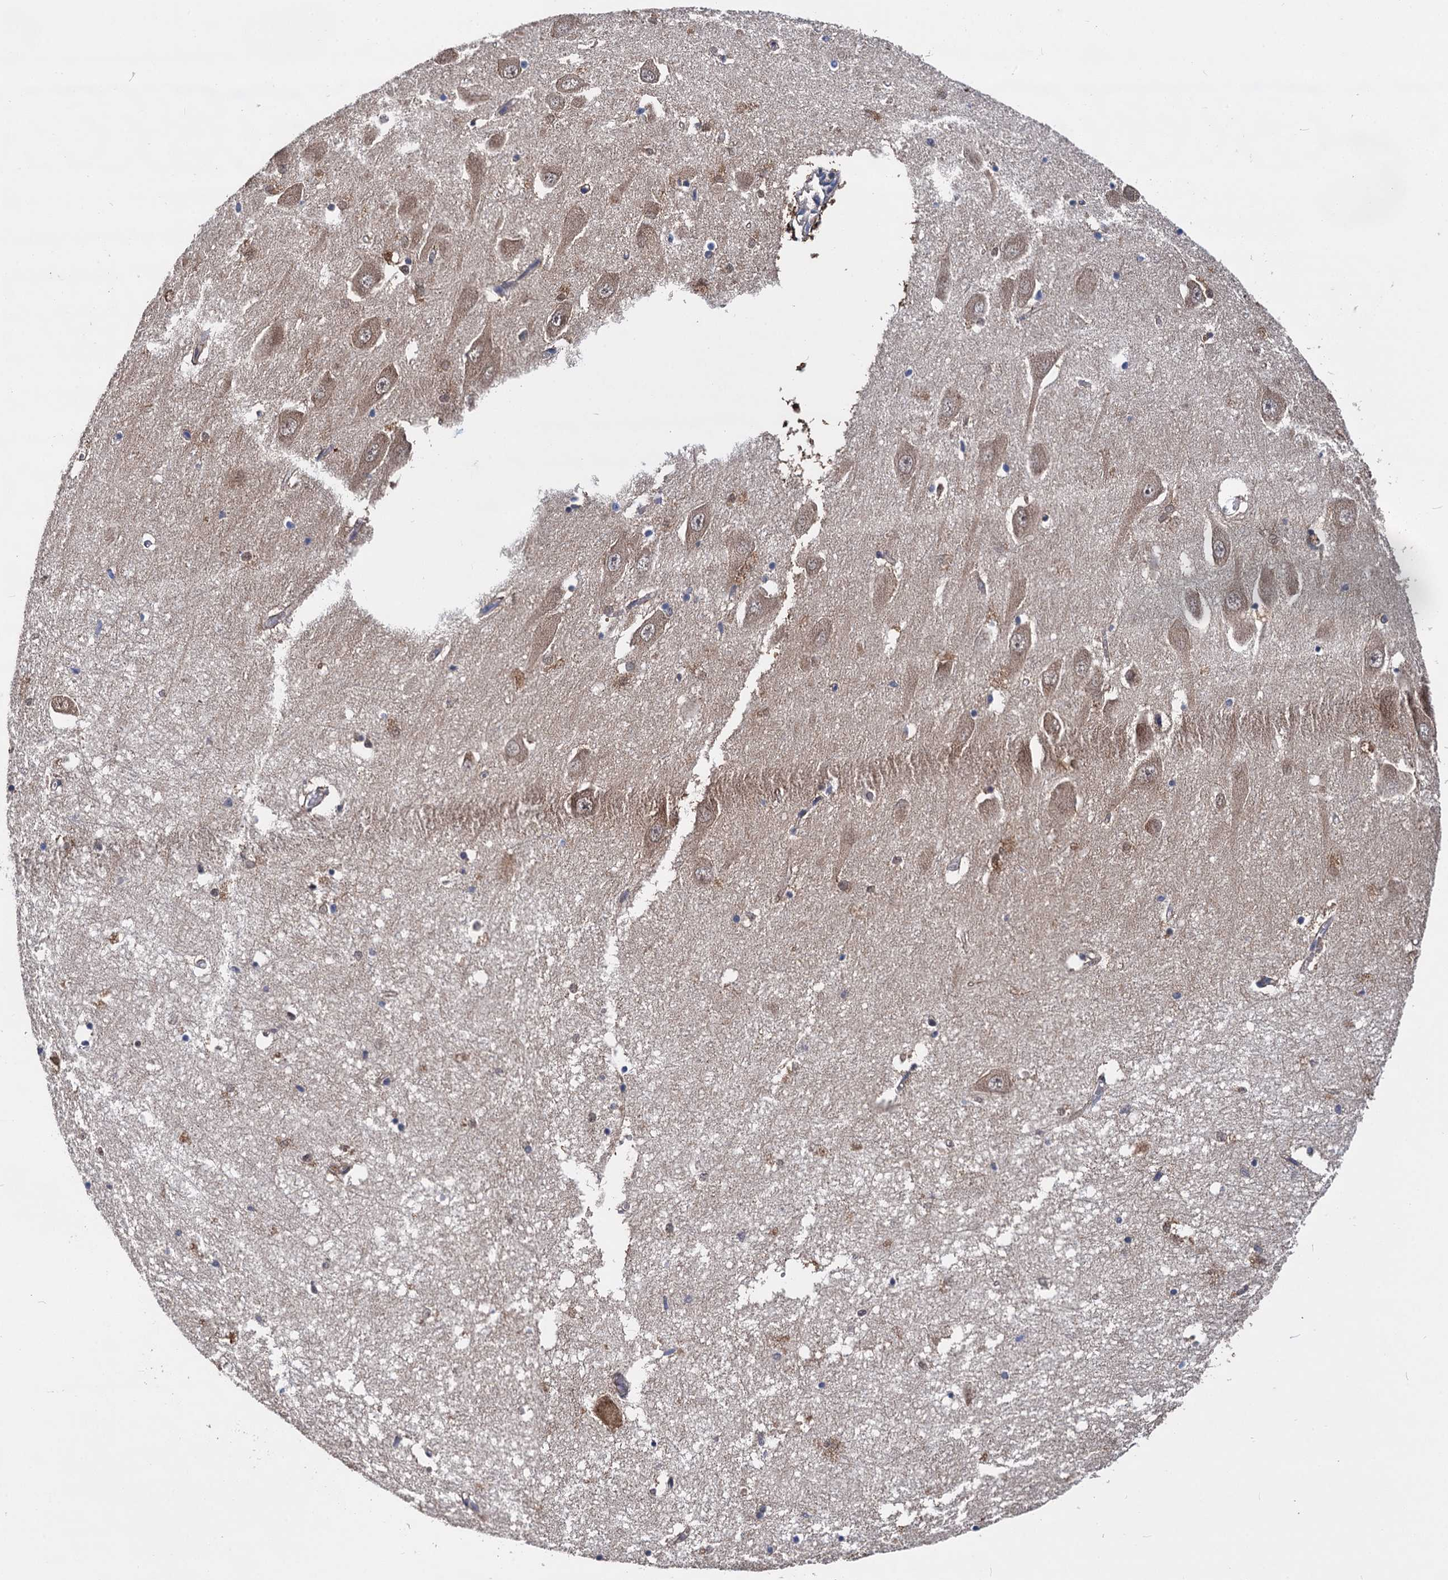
{"staining": {"intensity": "moderate", "quantity": "25%-75%", "location": "cytoplasmic/membranous"}, "tissue": "hippocampus", "cell_type": "Glial cells", "image_type": "normal", "snomed": [{"axis": "morphology", "description": "Normal tissue, NOS"}, {"axis": "topography", "description": "Hippocampus"}], "caption": "The histopathology image demonstrates a brown stain indicating the presence of a protein in the cytoplasmic/membranous of glial cells in hippocampus. (DAB (3,3'-diaminobenzidine) = brown stain, brightfield microscopy at high magnification).", "gene": "GSTM3", "patient": {"sex": "male", "age": 70}}